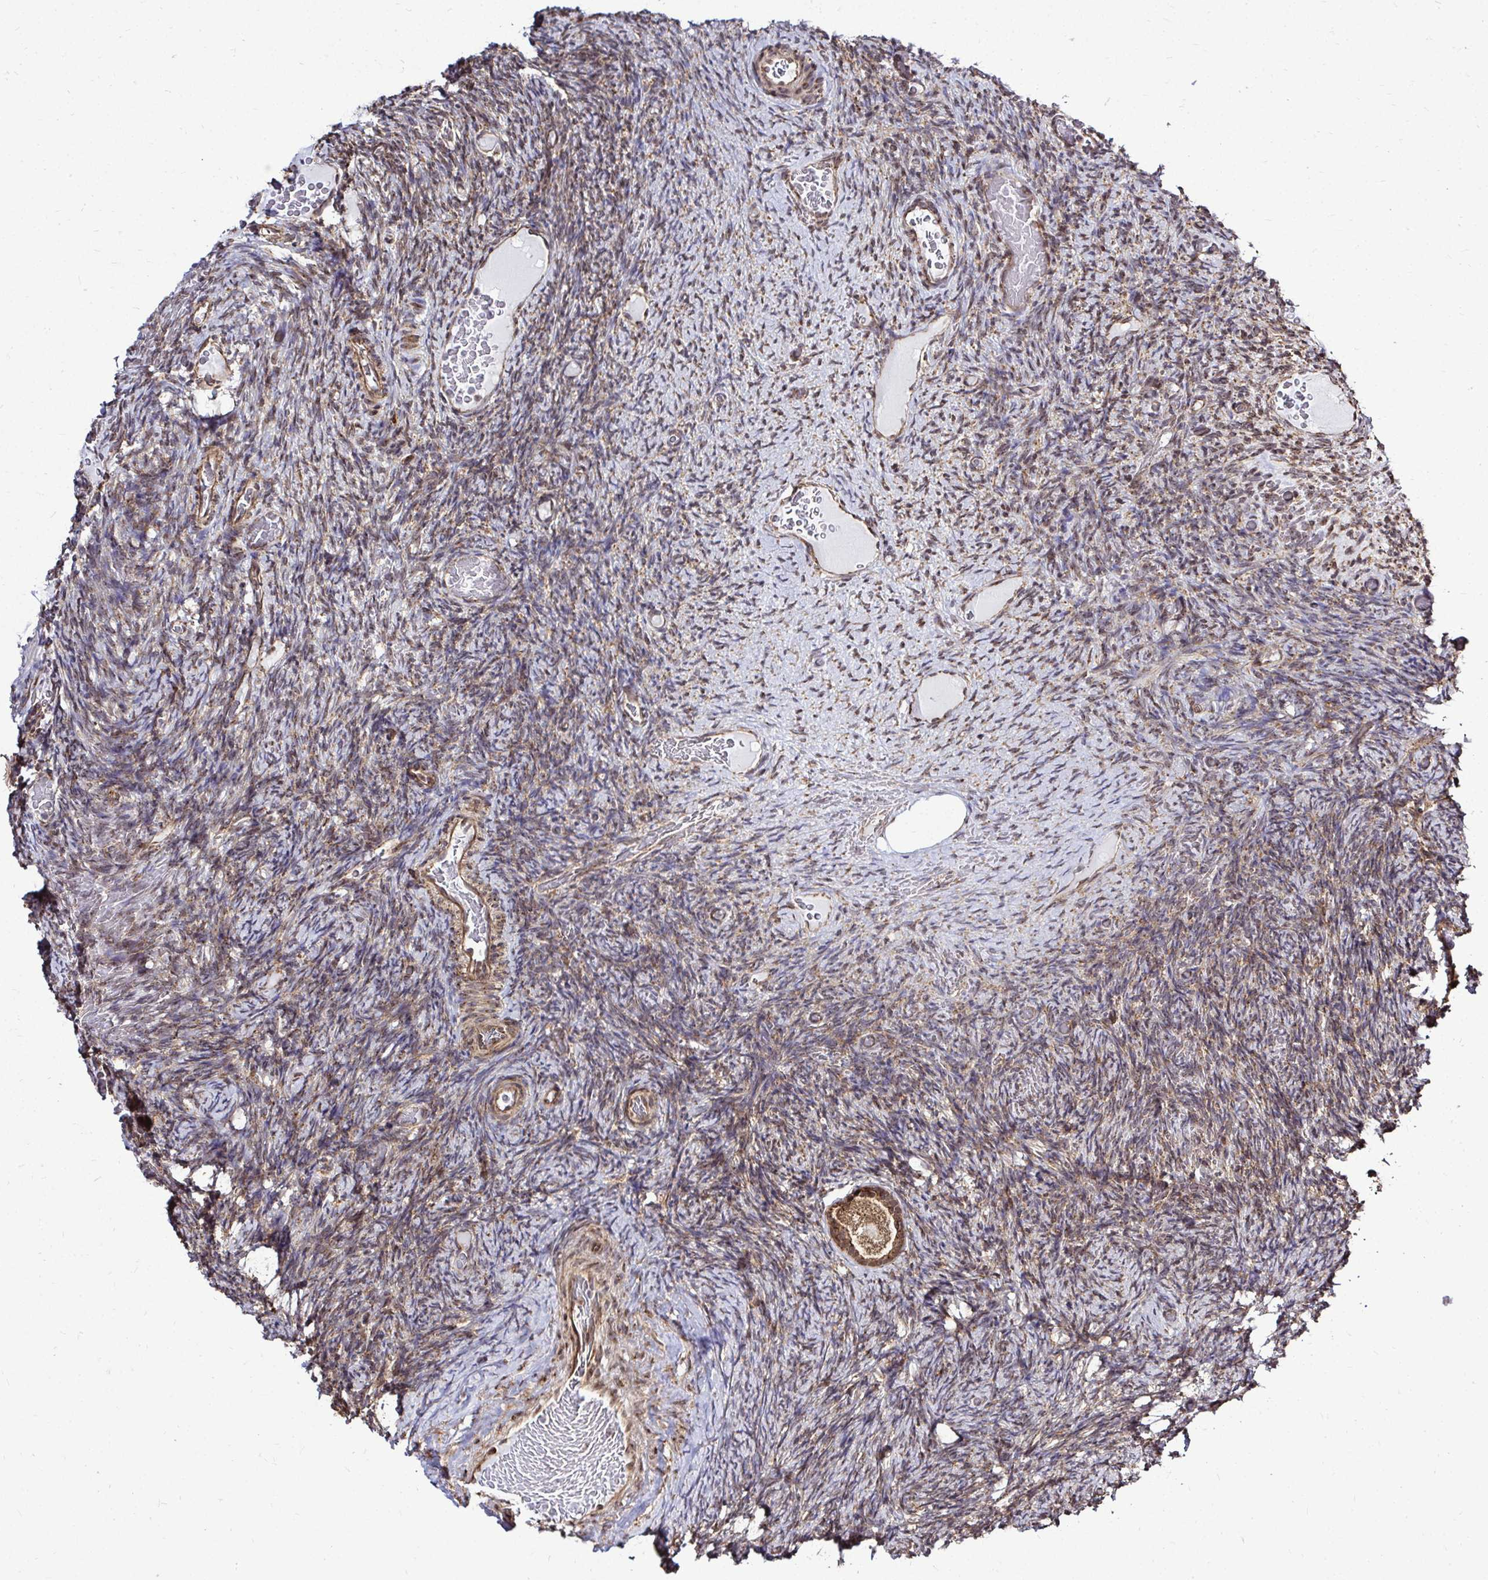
{"staining": {"intensity": "moderate", "quantity": ">75%", "location": "cytoplasmic/membranous"}, "tissue": "ovary", "cell_type": "Follicle cells", "image_type": "normal", "snomed": [{"axis": "morphology", "description": "Normal tissue, NOS"}, {"axis": "topography", "description": "Ovary"}], "caption": "Moderate cytoplasmic/membranous expression for a protein is identified in about >75% of follicle cells of benign ovary using IHC.", "gene": "FMR1", "patient": {"sex": "female", "age": 34}}